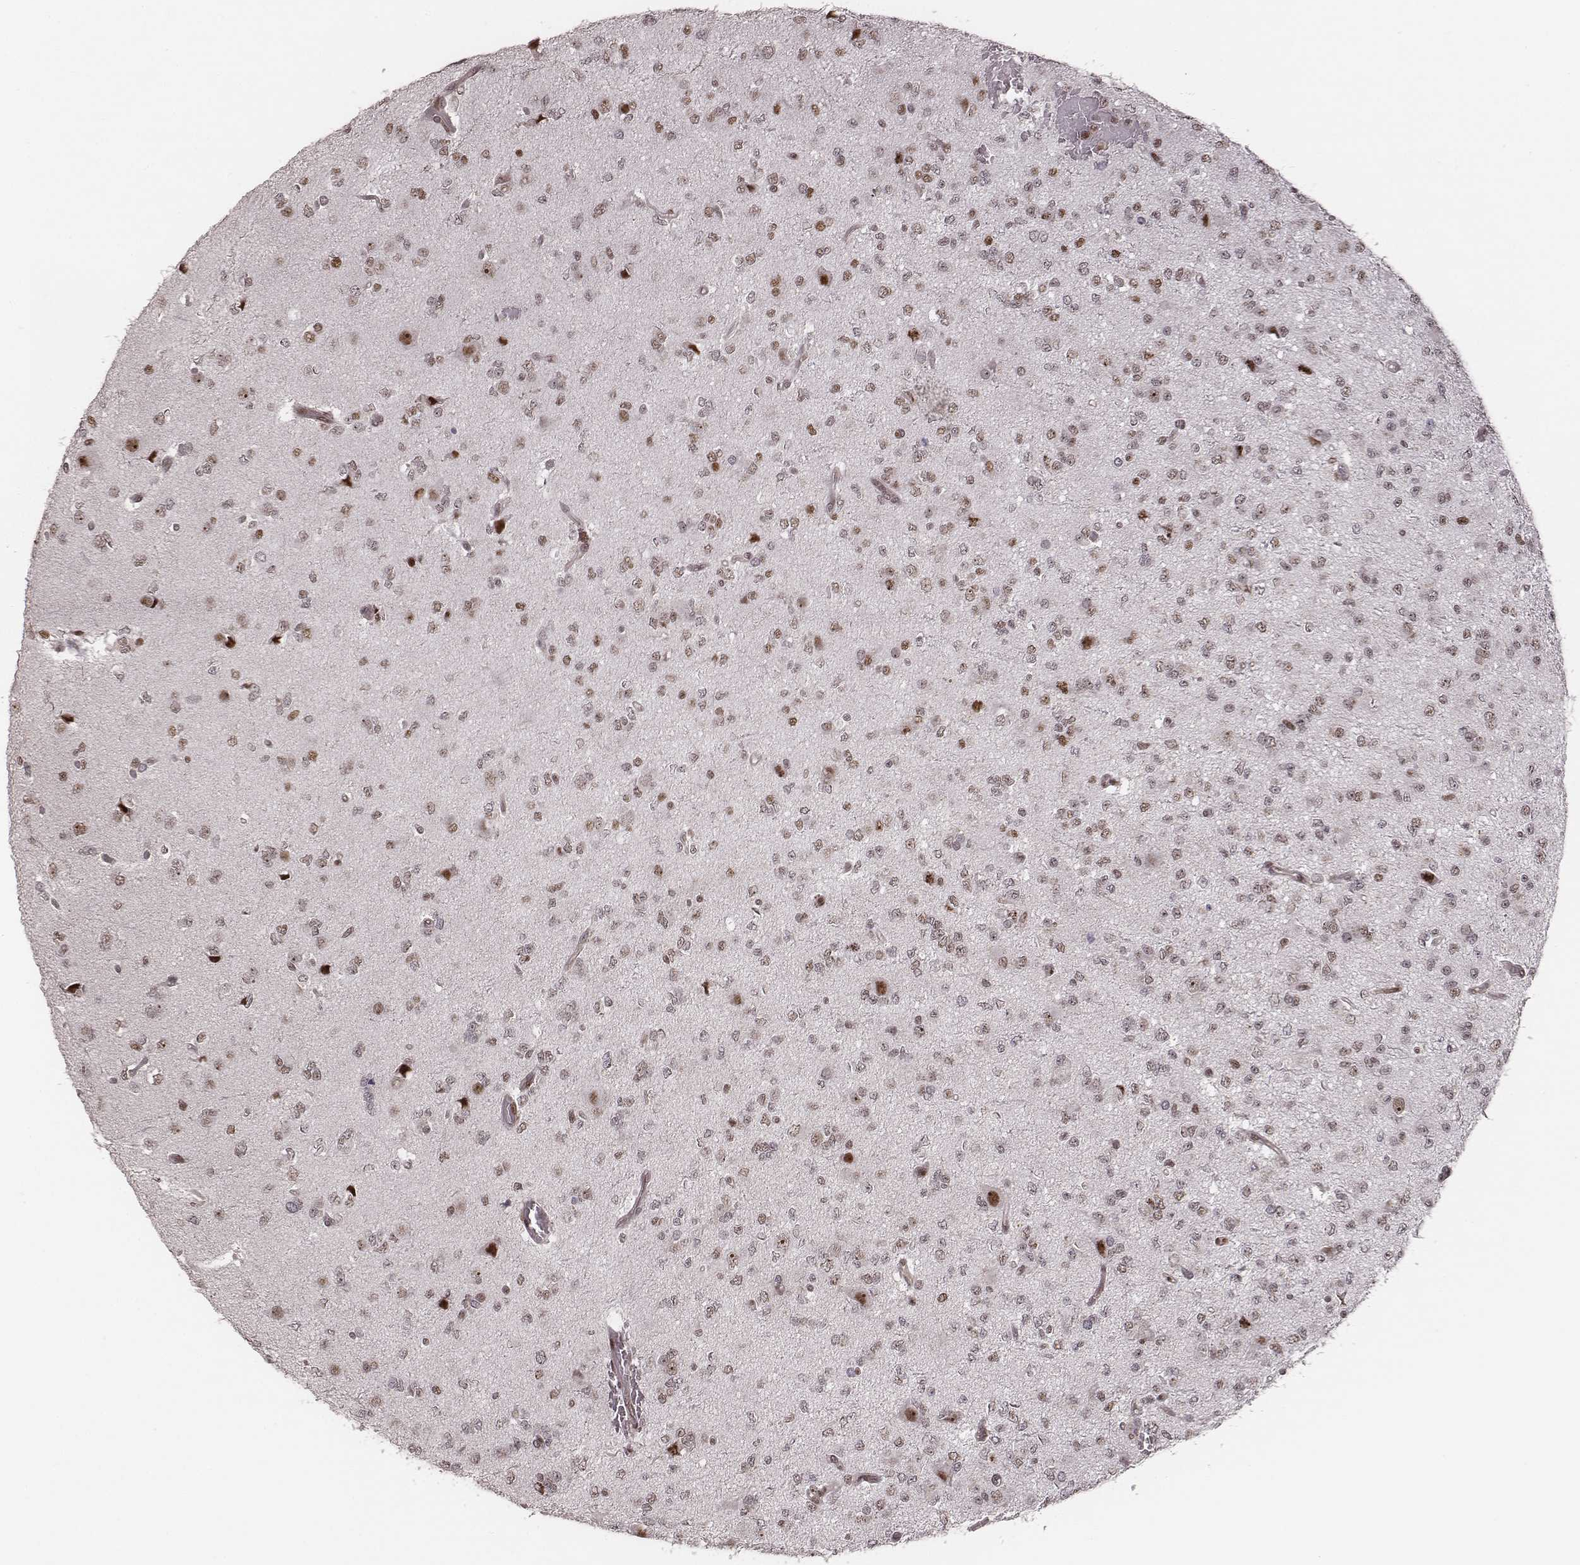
{"staining": {"intensity": "weak", "quantity": "25%-75%", "location": "nuclear"}, "tissue": "glioma", "cell_type": "Tumor cells", "image_type": "cancer", "snomed": [{"axis": "morphology", "description": "Glioma, malignant, Low grade"}, {"axis": "topography", "description": "Brain"}], "caption": "Protein analysis of glioma tissue demonstrates weak nuclear staining in about 25%-75% of tumor cells.", "gene": "VRK3", "patient": {"sex": "male", "age": 27}}